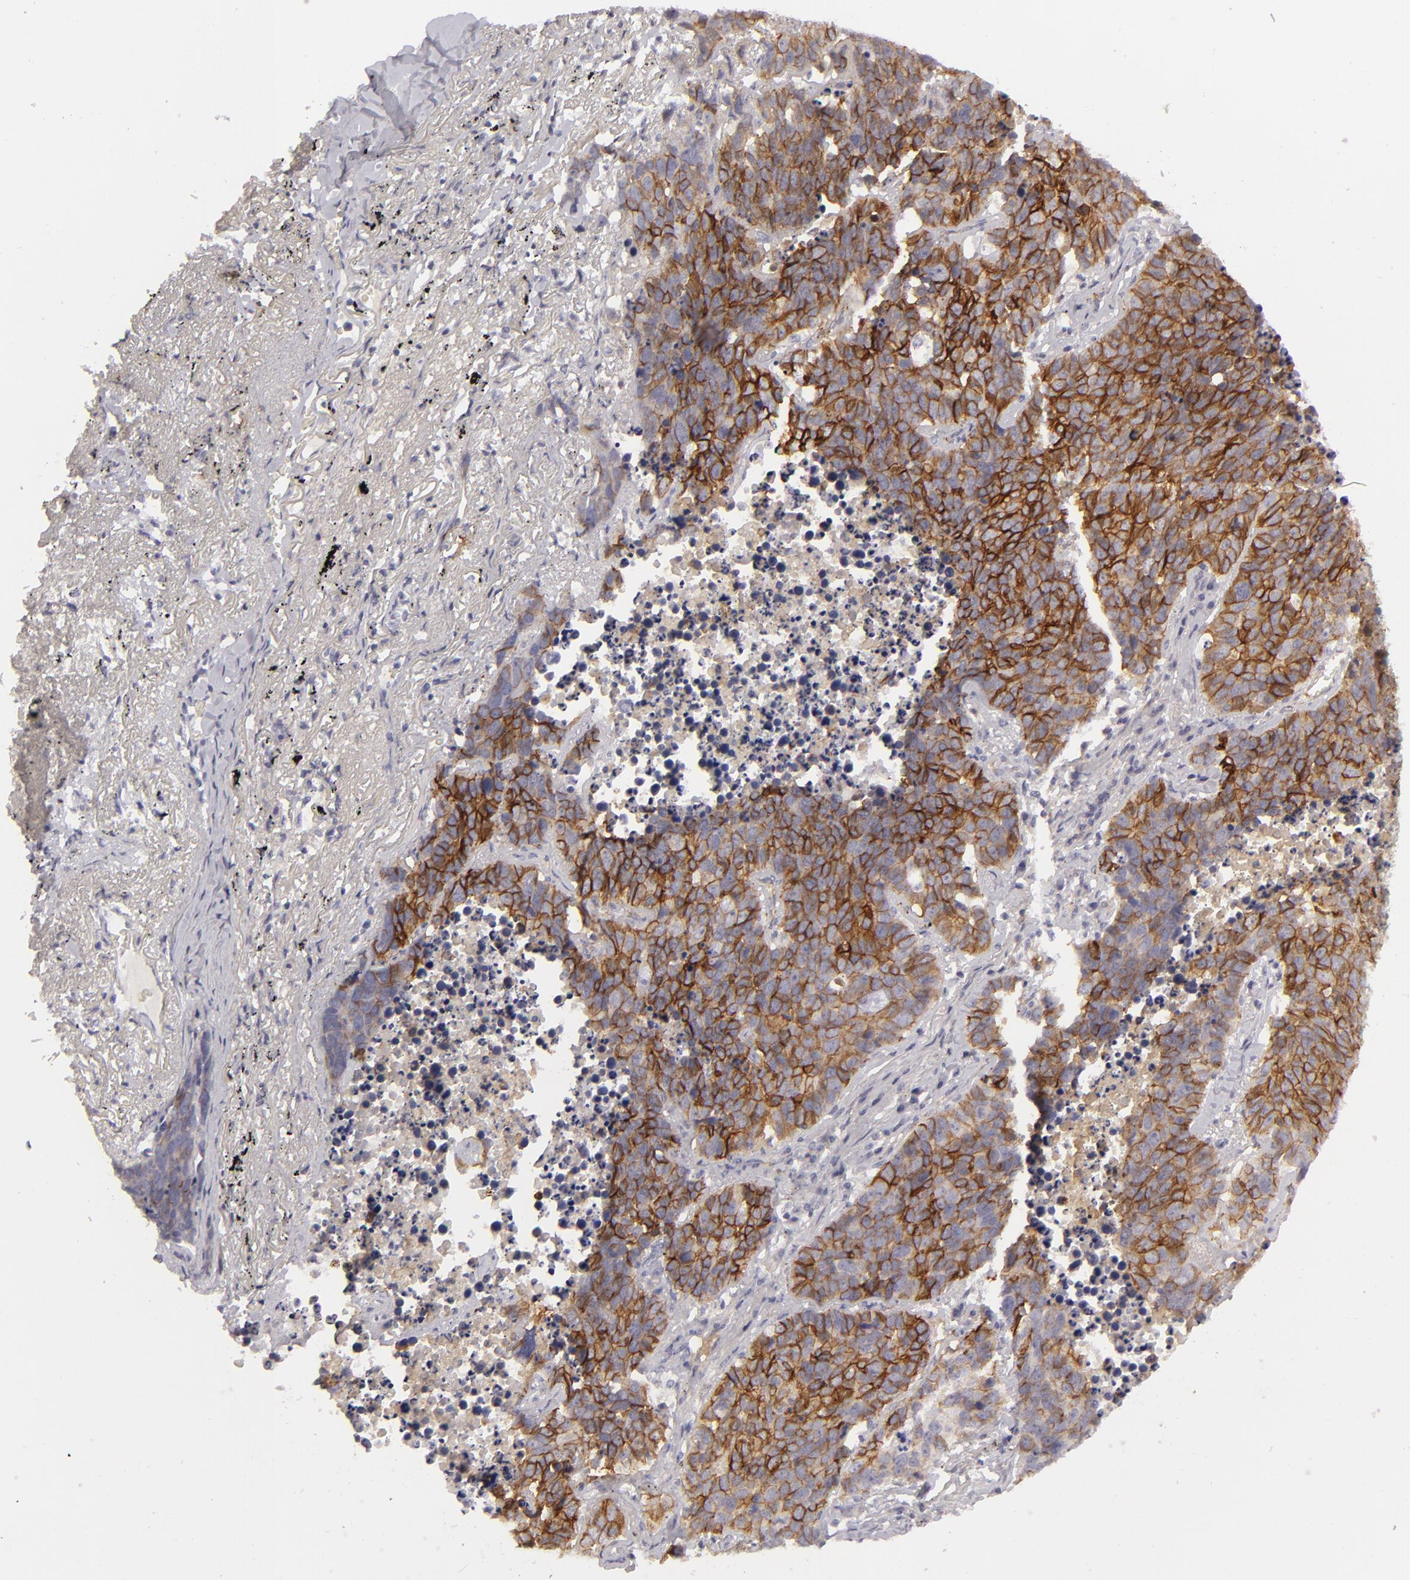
{"staining": {"intensity": "moderate", "quantity": "<25%", "location": "cytoplasmic/membranous"}, "tissue": "lung cancer", "cell_type": "Tumor cells", "image_type": "cancer", "snomed": [{"axis": "morphology", "description": "Carcinoid, malignant, NOS"}, {"axis": "topography", "description": "Lung"}], "caption": "This micrograph shows immunohistochemistry (IHC) staining of human lung carcinoid (malignant), with low moderate cytoplasmic/membranous positivity in about <25% of tumor cells.", "gene": "ALCAM", "patient": {"sex": "male", "age": 60}}